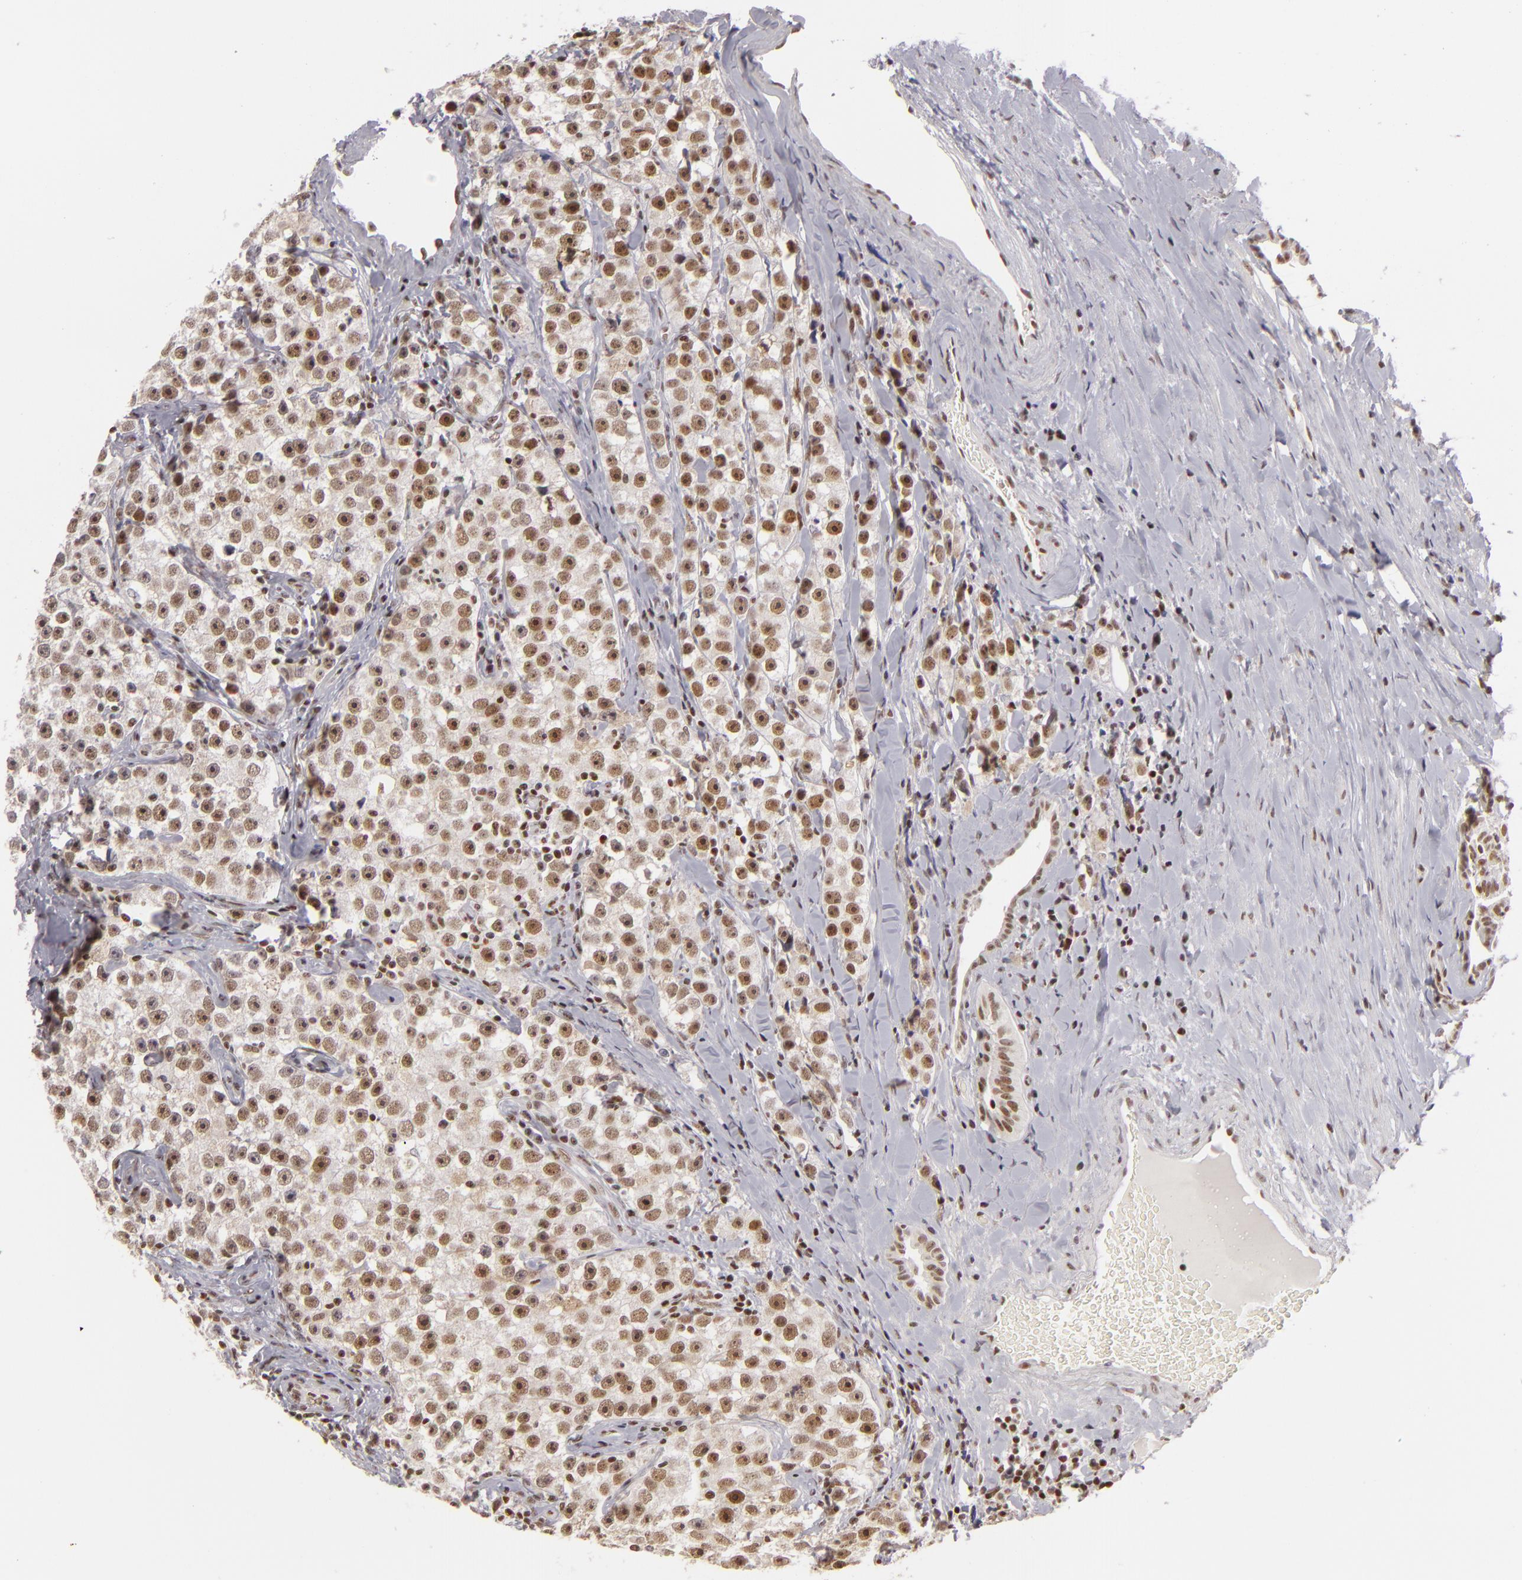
{"staining": {"intensity": "strong", "quantity": ">75%", "location": "nuclear"}, "tissue": "testis cancer", "cell_type": "Tumor cells", "image_type": "cancer", "snomed": [{"axis": "morphology", "description": "Seminoma, NOS"}, {"axis": "topography", "description": "Testis"}], "caption": "IHC (DAB) staining of testis seminoma shows strong nuclear protein expression in approximately >75% of tumor cells. The staining was performed using DAB to visualize the protein expression in brown, while the nuclei were stained in blue with hematoxylin (Magnification: 20x).", "gene": "DAXX", "patient": {"sex": "male", "age": 32}}